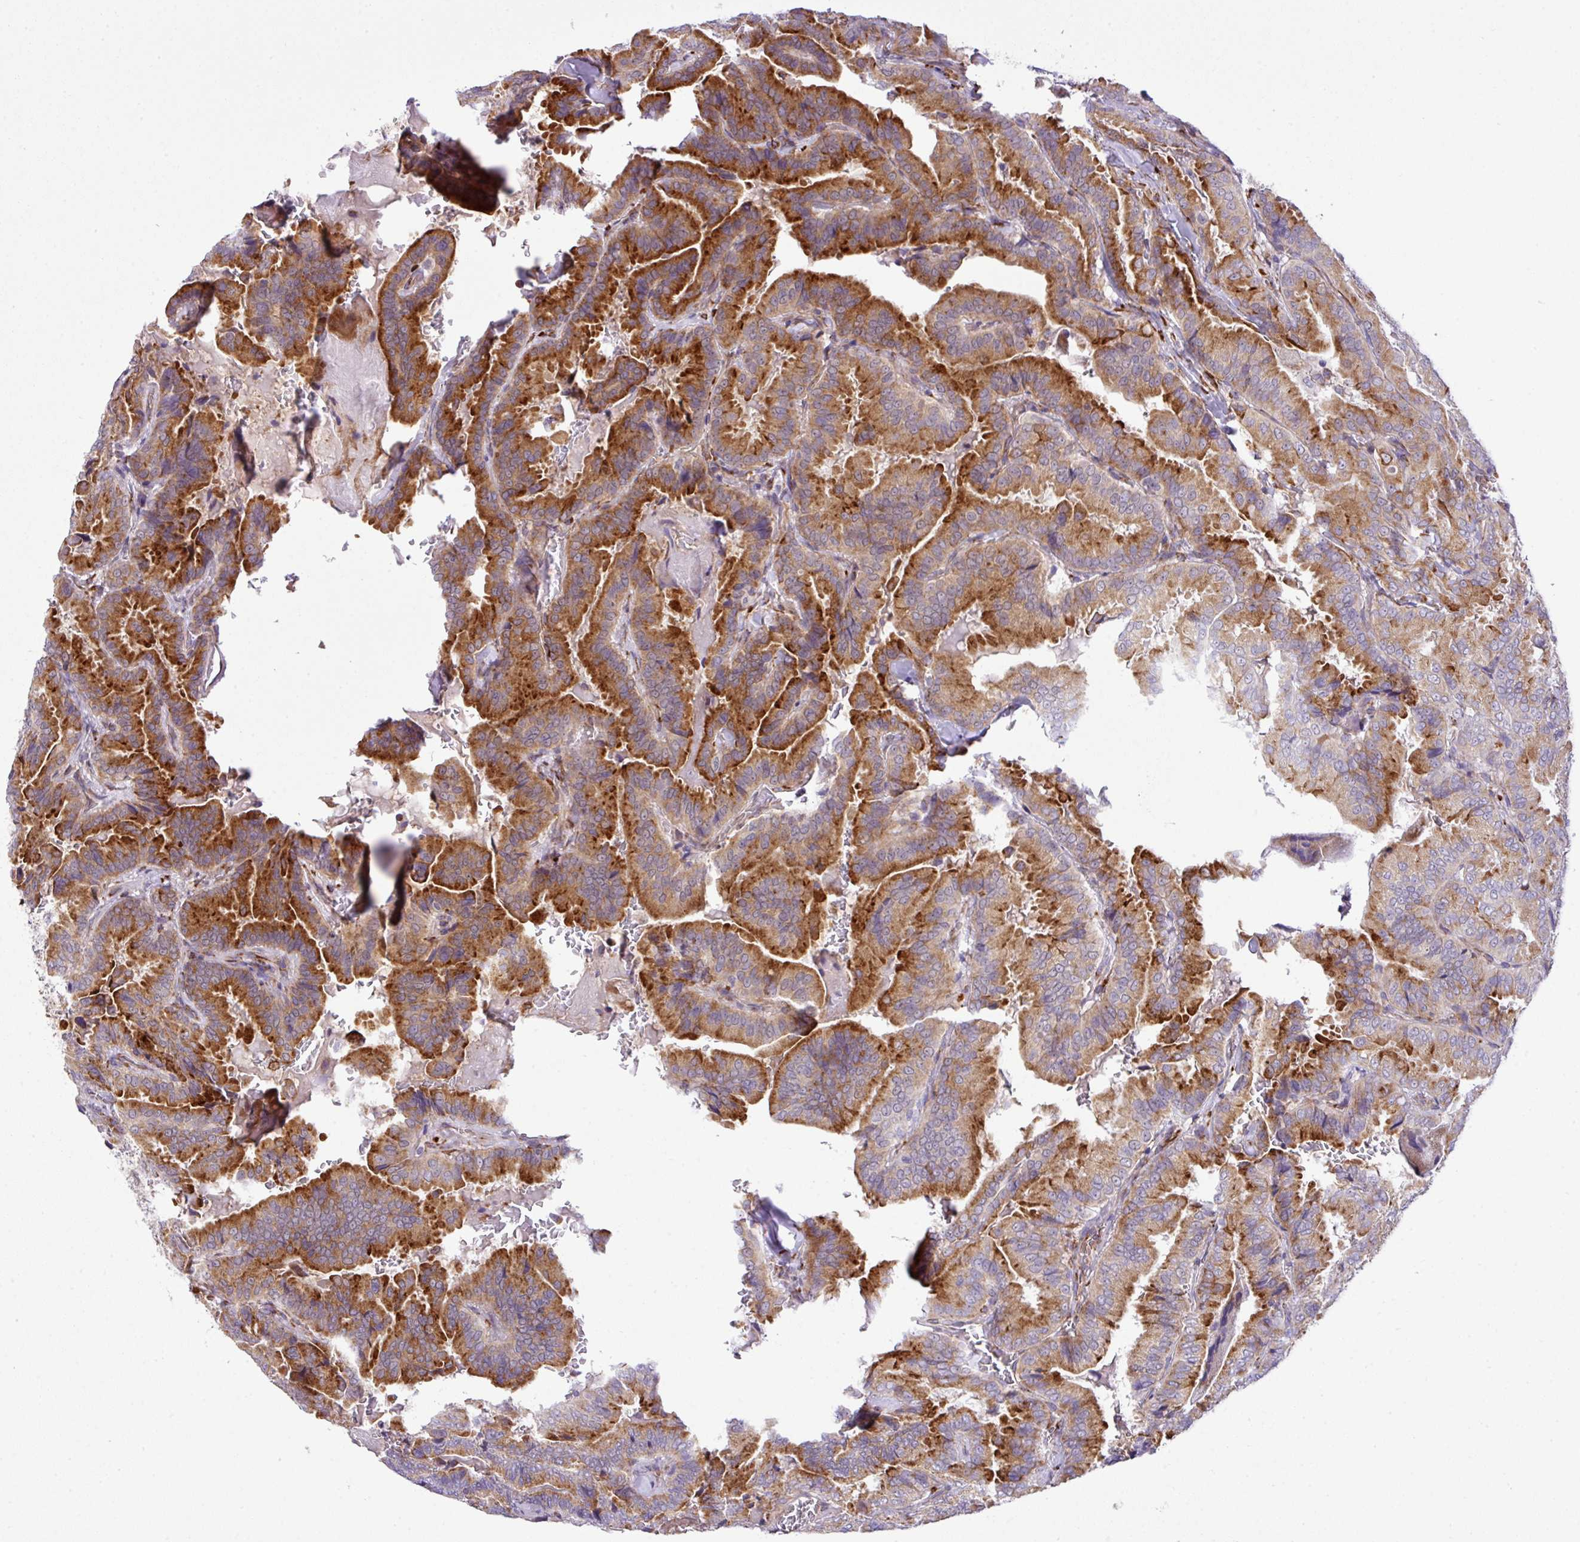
{"staining": {"intensity": "strong", "quantity": "25%-75%", "location": "cytoplasmic/membranous"}, "tissue": "thyroid cancer", "cell_type": "Tumor cells", "image_type": "cancer", "snomed": [{"axis": "morphology", "description": "Papillary adenocarcinoma, NOS"}, {"axis": "topography", "description": "Thyroid gland"}], "caption": "Immunohistochemical staining of papillary adenocarcinoma (thyroid) shows high levels of strong cytoplasmic/membranous protein staining in approximately 25%-75% of tumor cells. (DAB (3,3'-diaminobenzidine) IHC with brightfield microscopy, high magnification).", "gene": "CFAP97", "patient": {"sex": "male", "age": 61}}